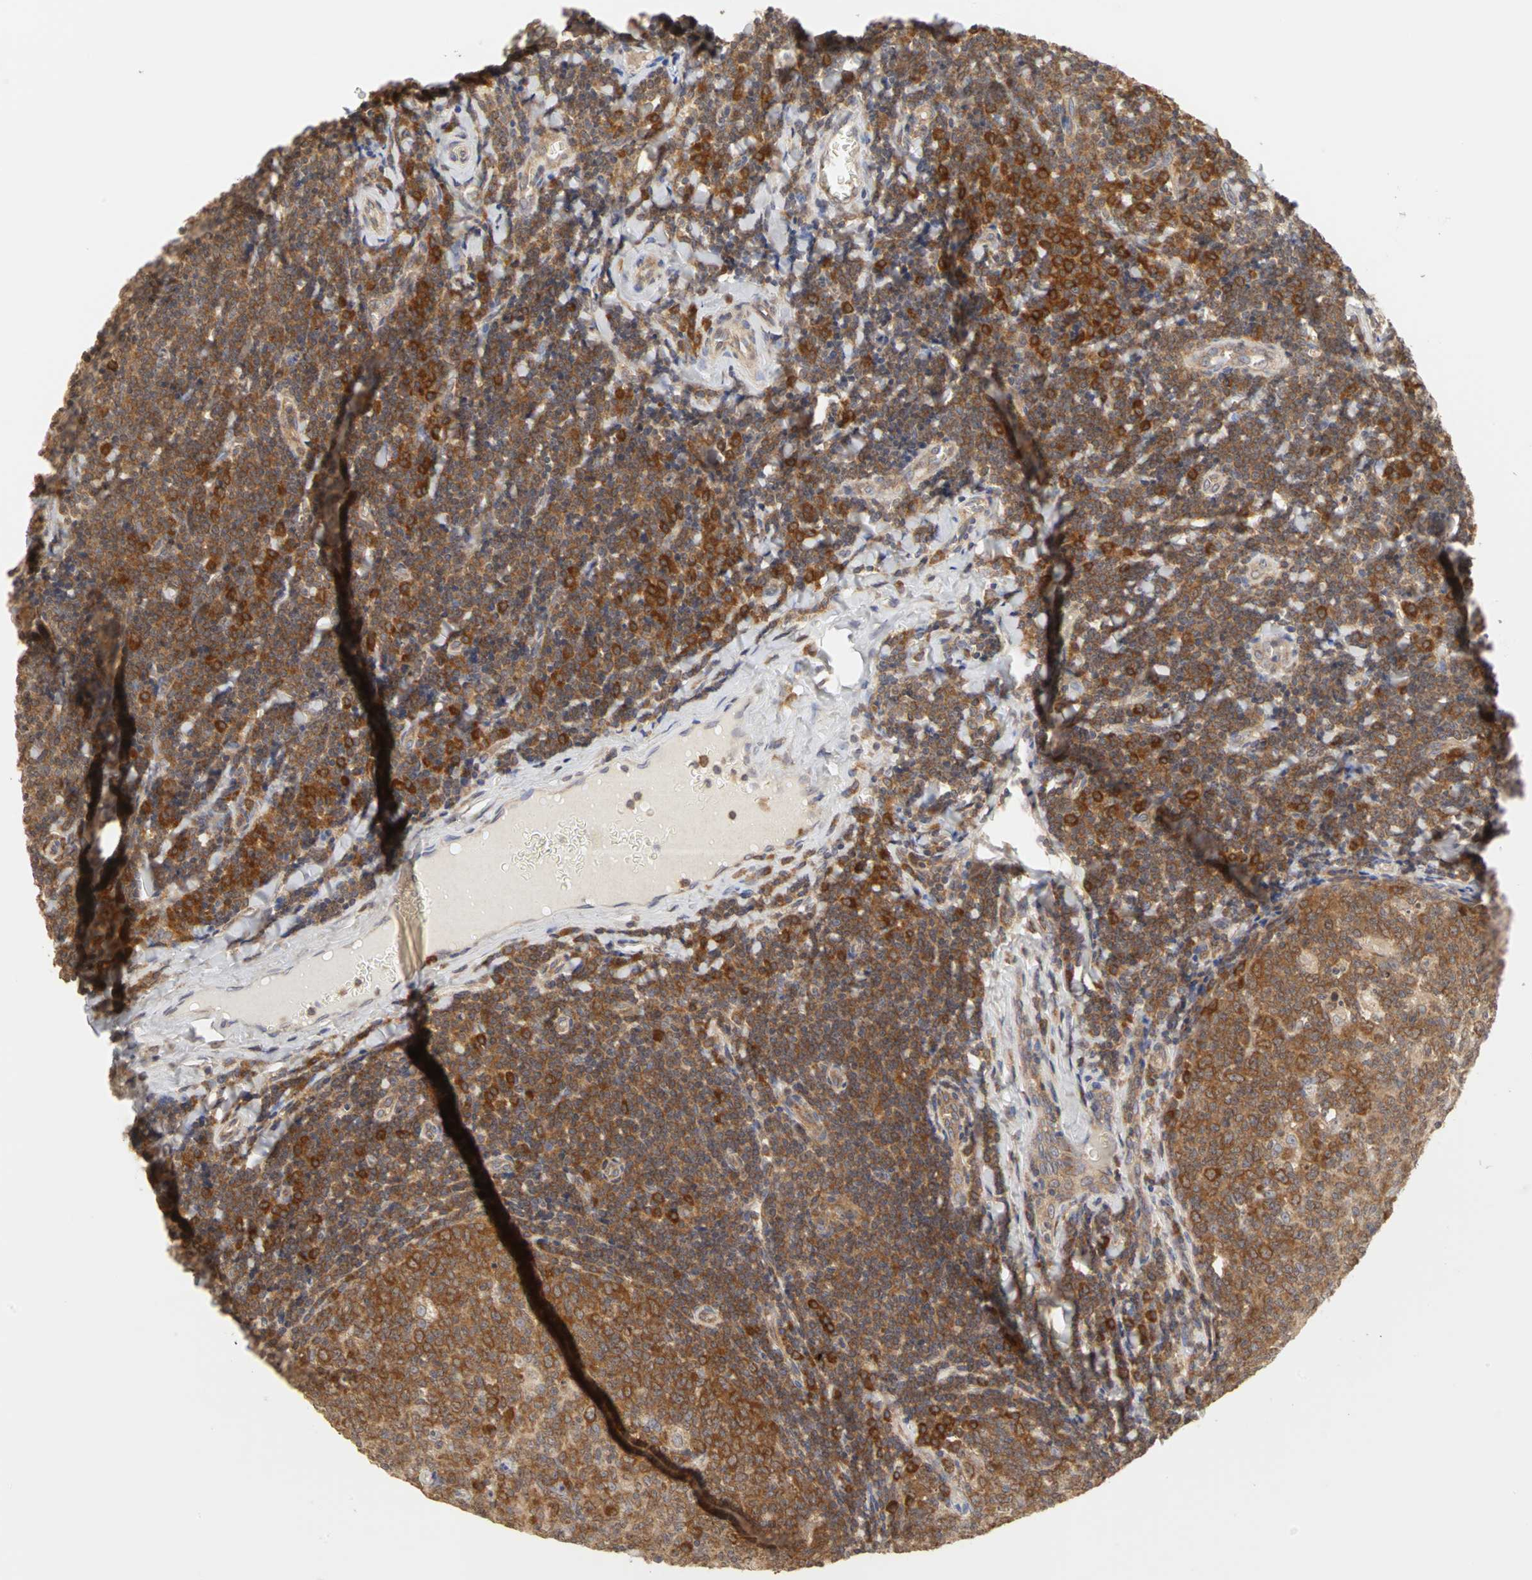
{"staining": {"intensity": "moderate", "quantity": ">75%", "location": "cytoplasmic/membranous"}, "tissue": "tonsil", "cell_type": "Germinal center cells", "image_type": "normal", "snomed": [{"axis": "morphology", "description": "Normal tissue, NOS"}, {"axis": "topography", "description": "Tonsil"}], "caption": "Immunohistochemical staining of benign tonsil demonstrates moderate cytoplasmic/membranous protein expression in approximately >75% of germinal center cells.", "gene": "IRAK1", "patient": {"sex": "male", "age": 31}}